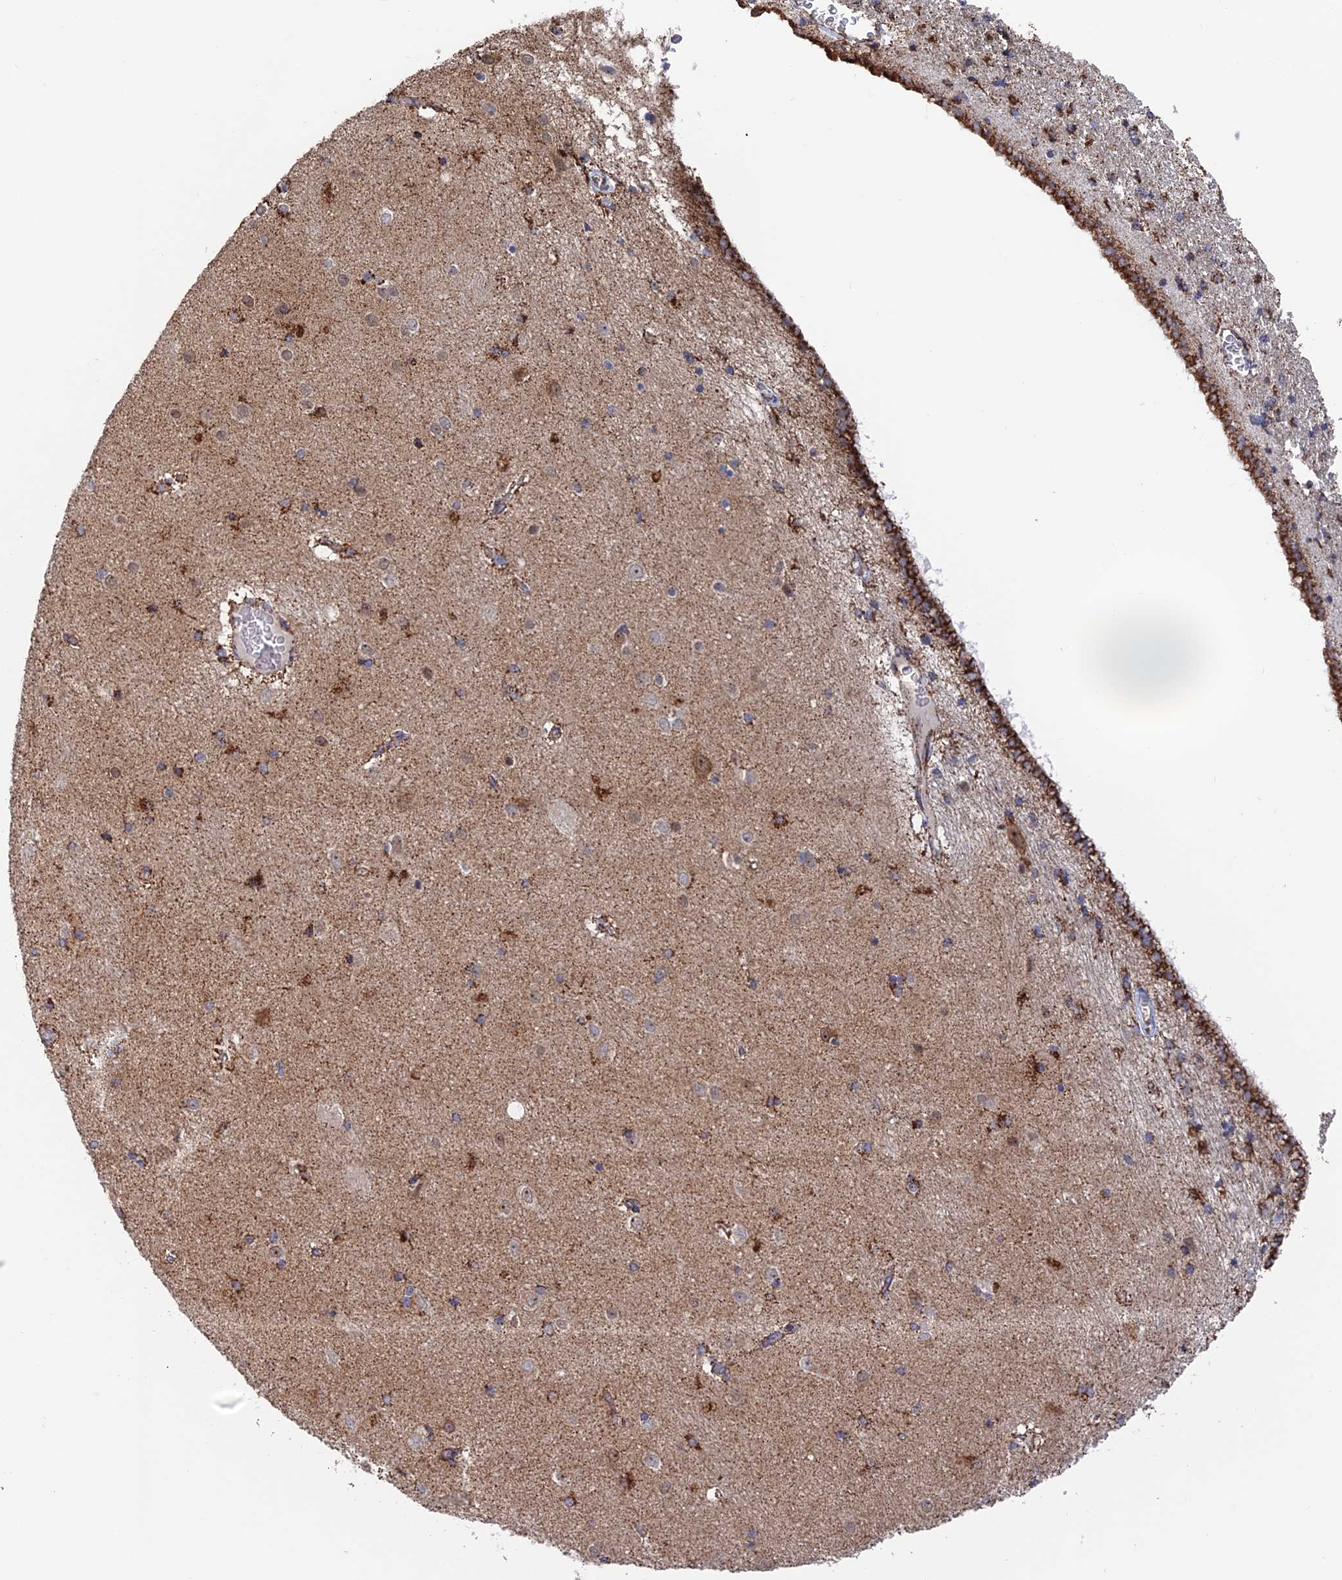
{"staining": {"intensity": "moderate", "quantity": "<25%", "location": "cytoplasmic/membranous"}, "tissue": "hippocampus", "cell_type": "Glial cells", "image_type": "normal", "snomed": [{"axis": "morphology", "description": "Normal tissue, NOS"}, {"axis": "topography", "description": "Hippocampus"}], "caption": "IHC photomicrograph of normal human hippocampus stained for a protein (brown), which demonstrates low levels of moderate cytoplasmic/membranous staining in about <25% of glial cells.", "gene": "DTYMK", "patient": {"sex": "female", "age": 54}}